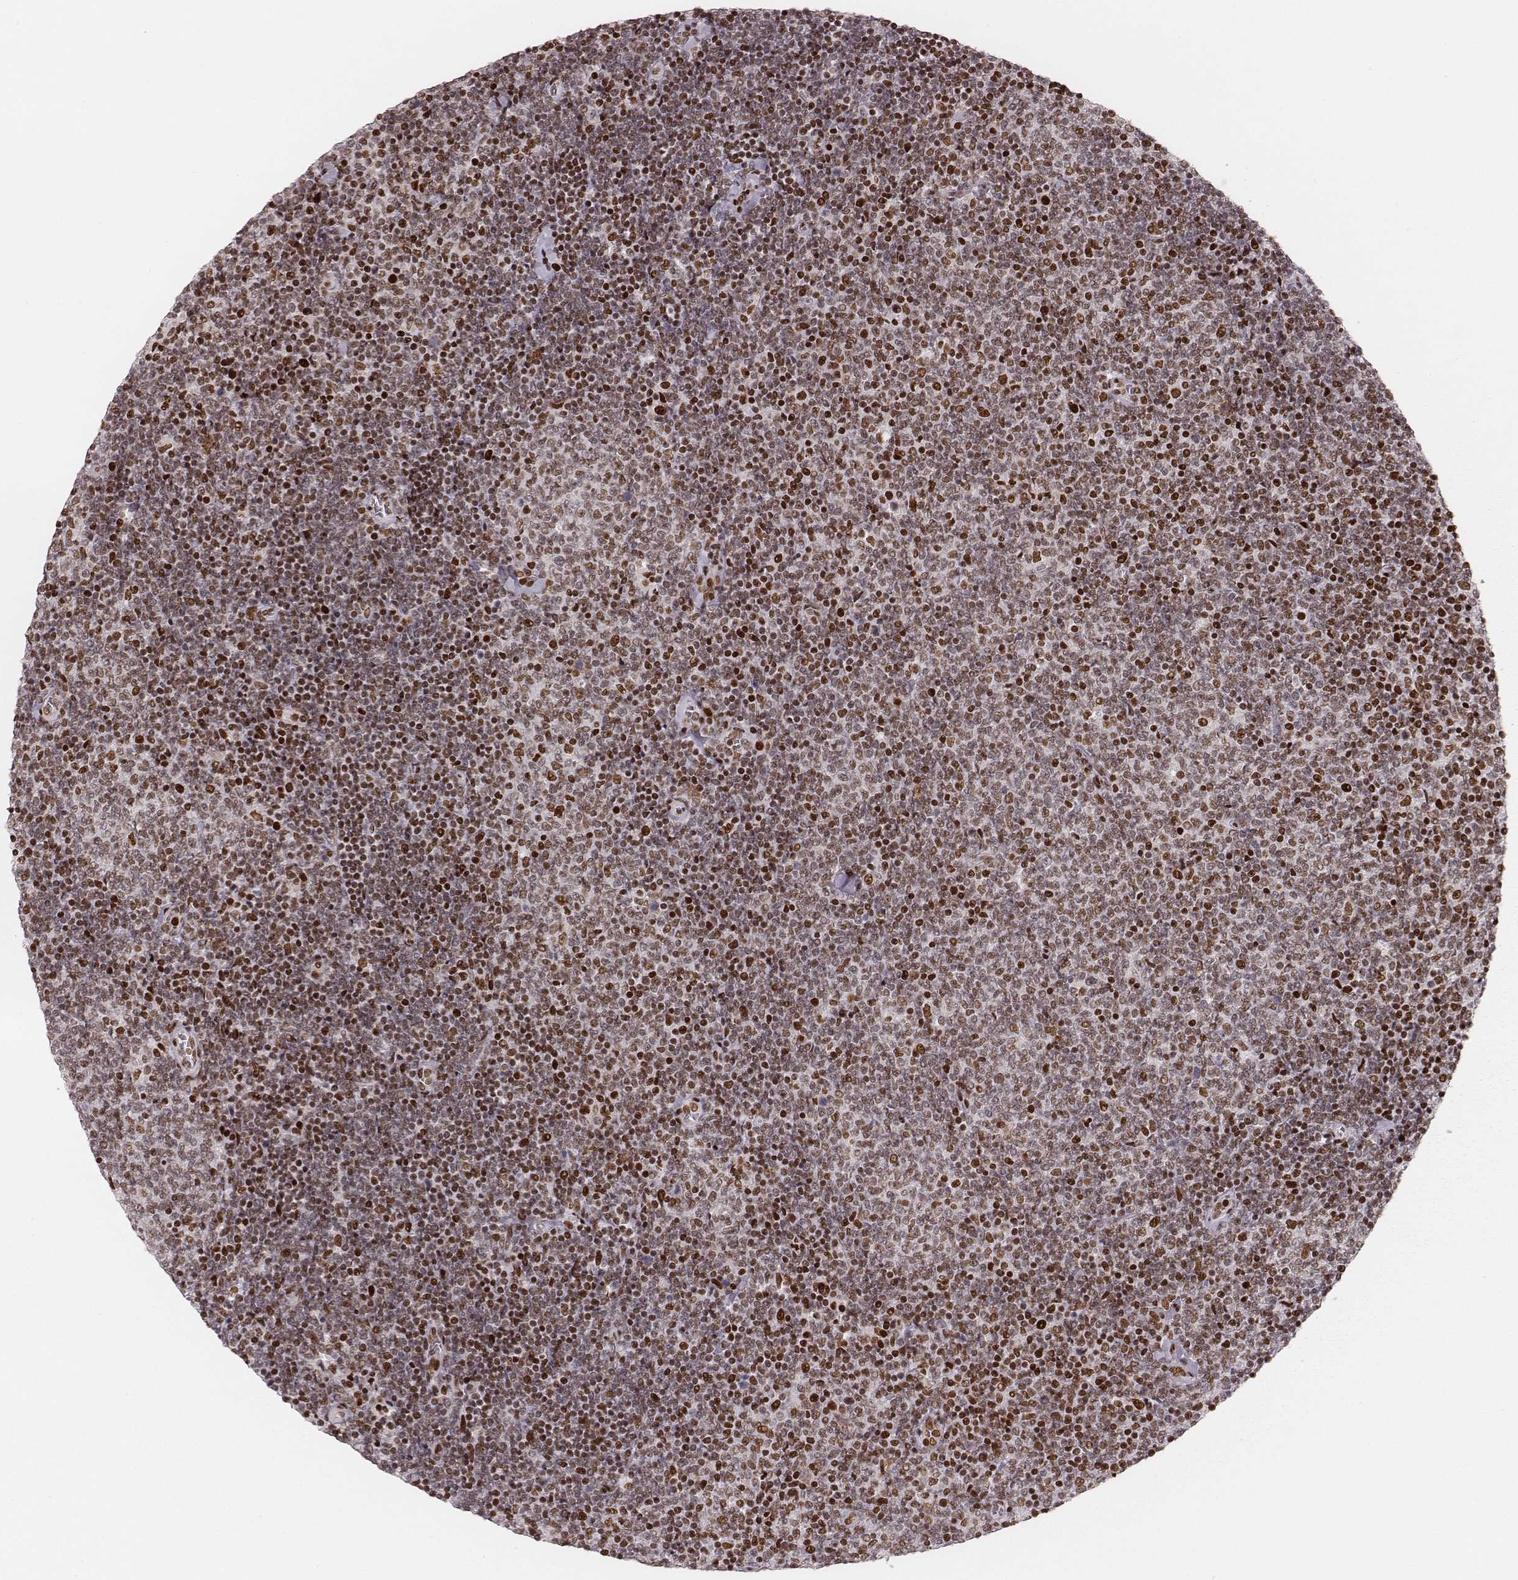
{"staining": {"intensity": "moderate", "quantity": ">75%", "location": "nuclear"}, "tissue": "lymphoma", "cell_type": "Tumor cells", "image_type": "cancer", "snomed": [{"axis": "morphology", "description": "Malignant lymphoma, non-Hodgkin's type, Low grade"}, {"axis": "topography", "description": "Lymph node"}], "caption": "Malignant lymphoma, non-Hodgkin's type (low-grade) stained for a protein shows moderate nuclear positivity in tumor cells.", "gene": "HNRNPC", "patient": {"sex": "male", "age": 52}}